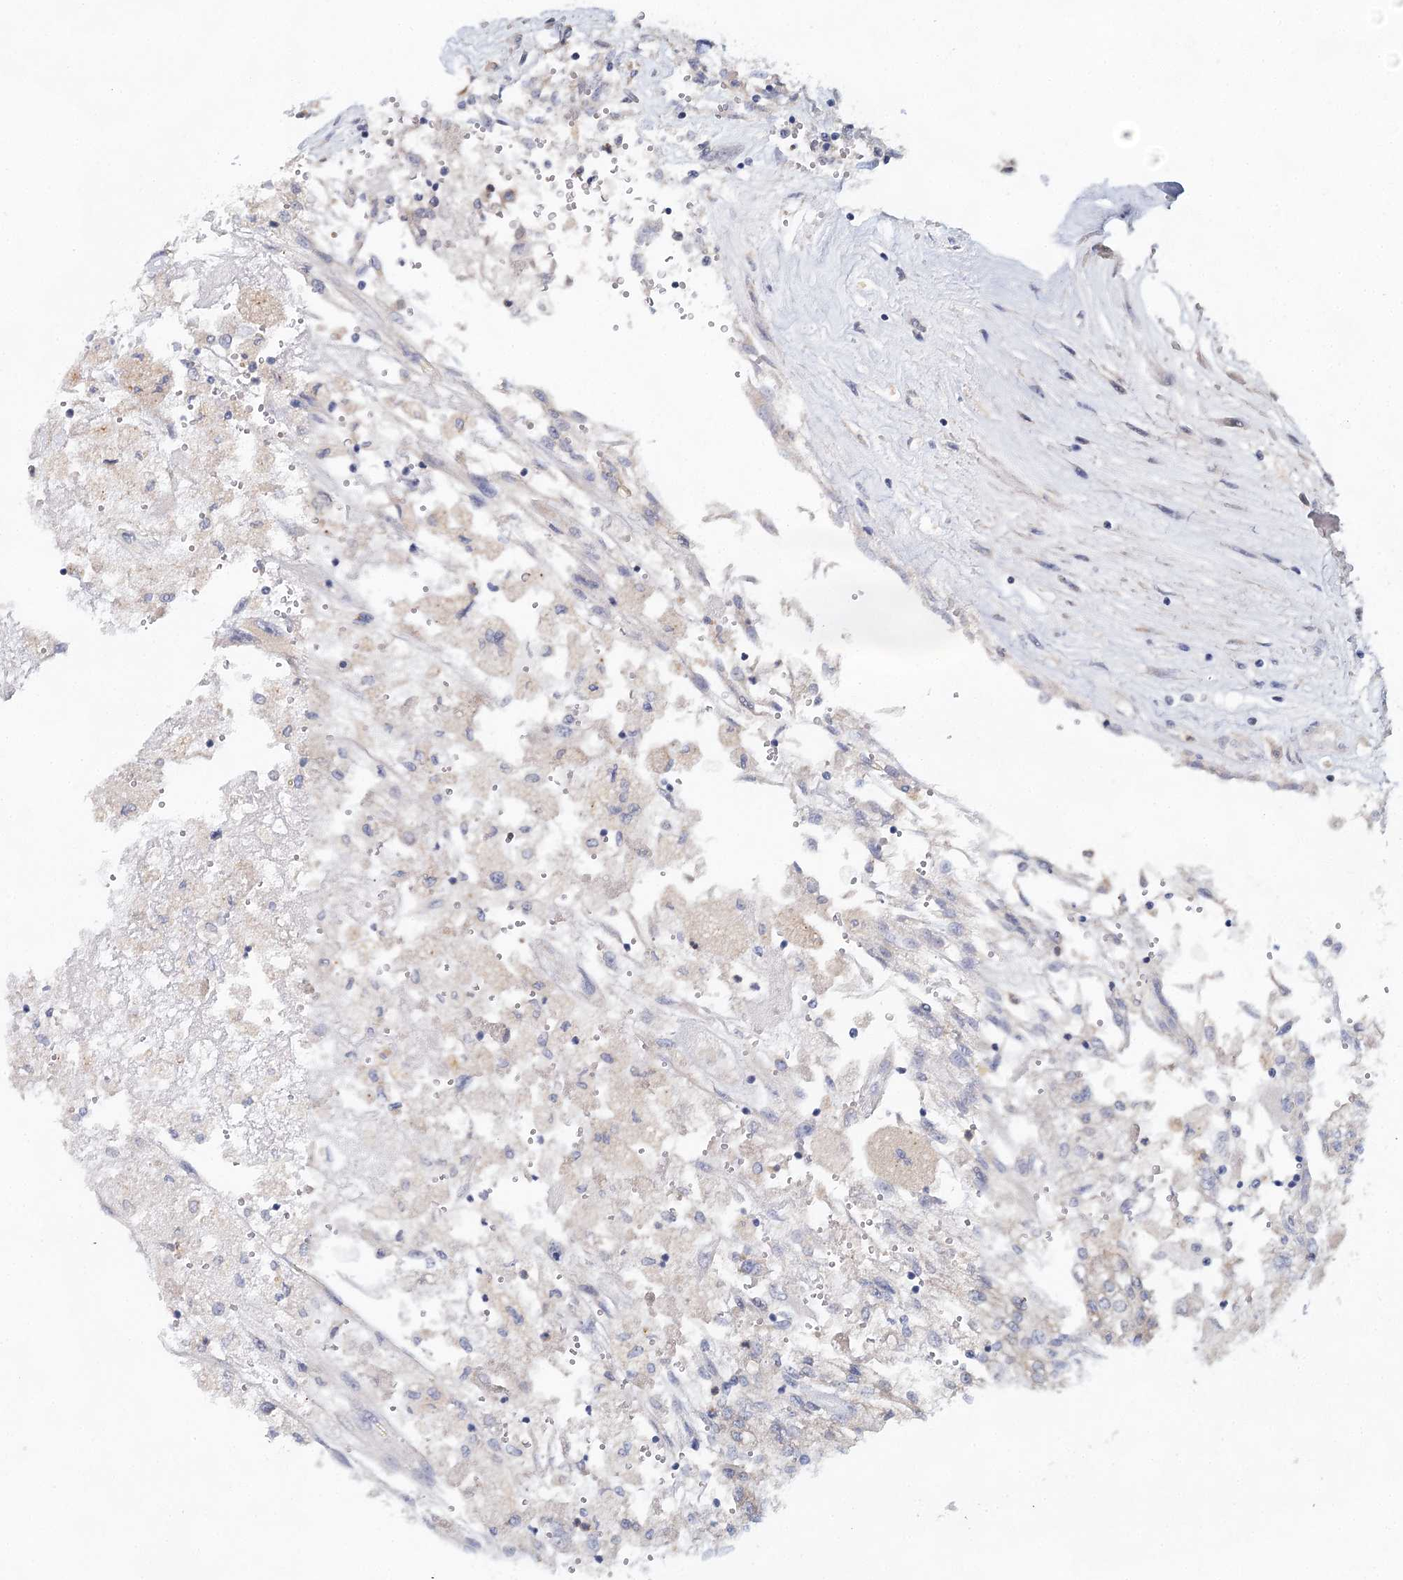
{"staining": {"intensity": "negative", "quantity": "none", "location": "none"}, "tissue": "renal cancer", "cell_type": "Tumor cells", "image_type": "cancer", "snomed": [{"axis": "morphology", "description": "Adenocarcinoma, NOS"}, {"axis": "topography", "description": "Kidney"}], "caption": "This is an immunohistochemistry photomicrograph of renal cancer (adenocarcinoma). There is no staining in tumor cells.", "gene": "BLTP1", "patient": {"sex": "female", "age": 52}}